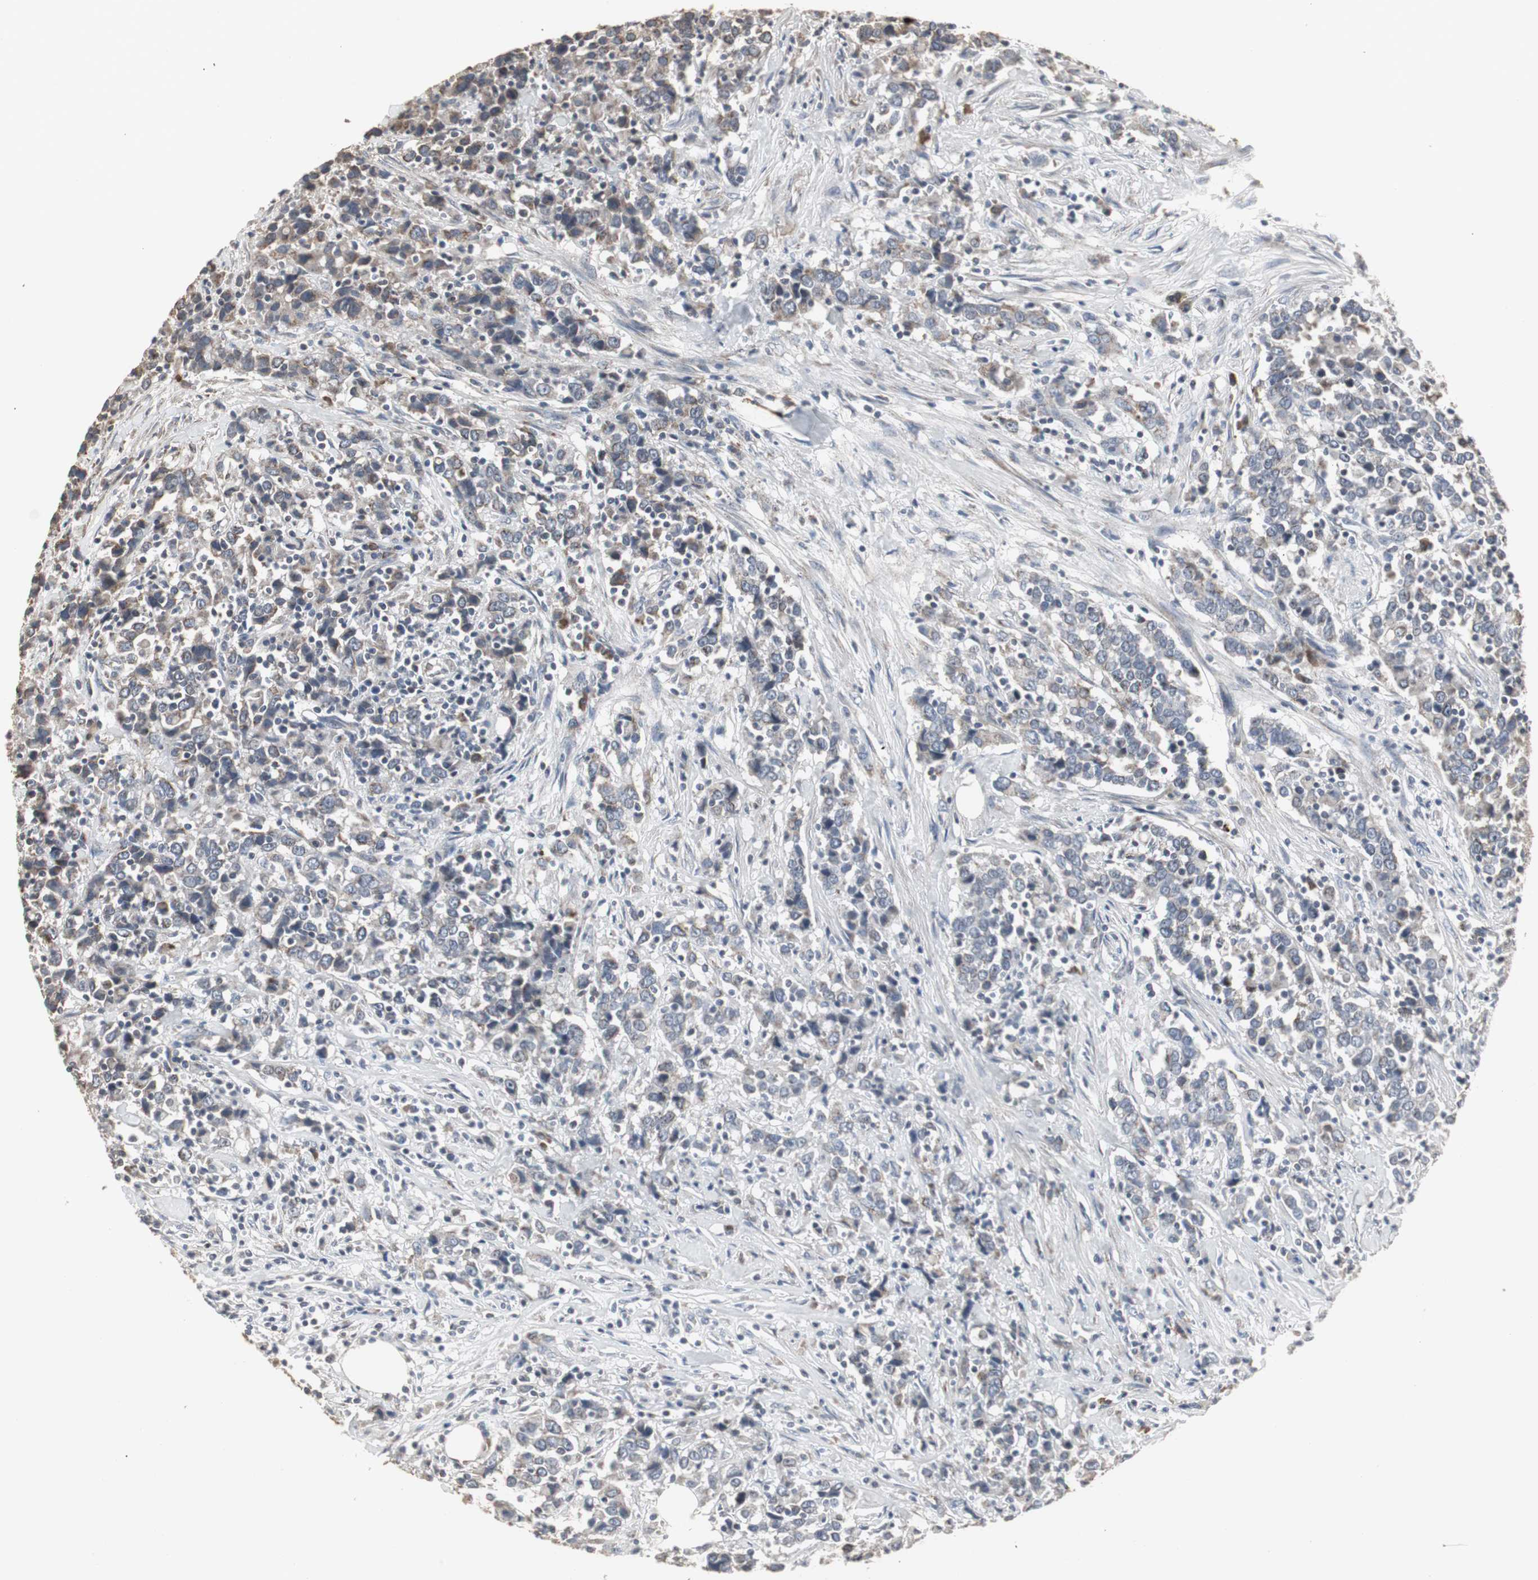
{"staining": {"intensity": "weak", "quantity": "25%-75%", "location": "cytoplasmic/membranous"}, "tissue": "urothelial cancer", "cell_type": "Tumor cells", "image_type": "cancer", "snomed": [{"axis": "morphology", "description": "Urothelial carcinoma, High grade"}, {"axis": "topography", "description": "Urinary bladder"}], "caption": "Weak cytoplasmic/membranous positivity is present in approximately 25%-75% of tumor cells in urothelial cancer.", "gene": "ACAA1", "patient": {"sex": "male", "age": 61}}